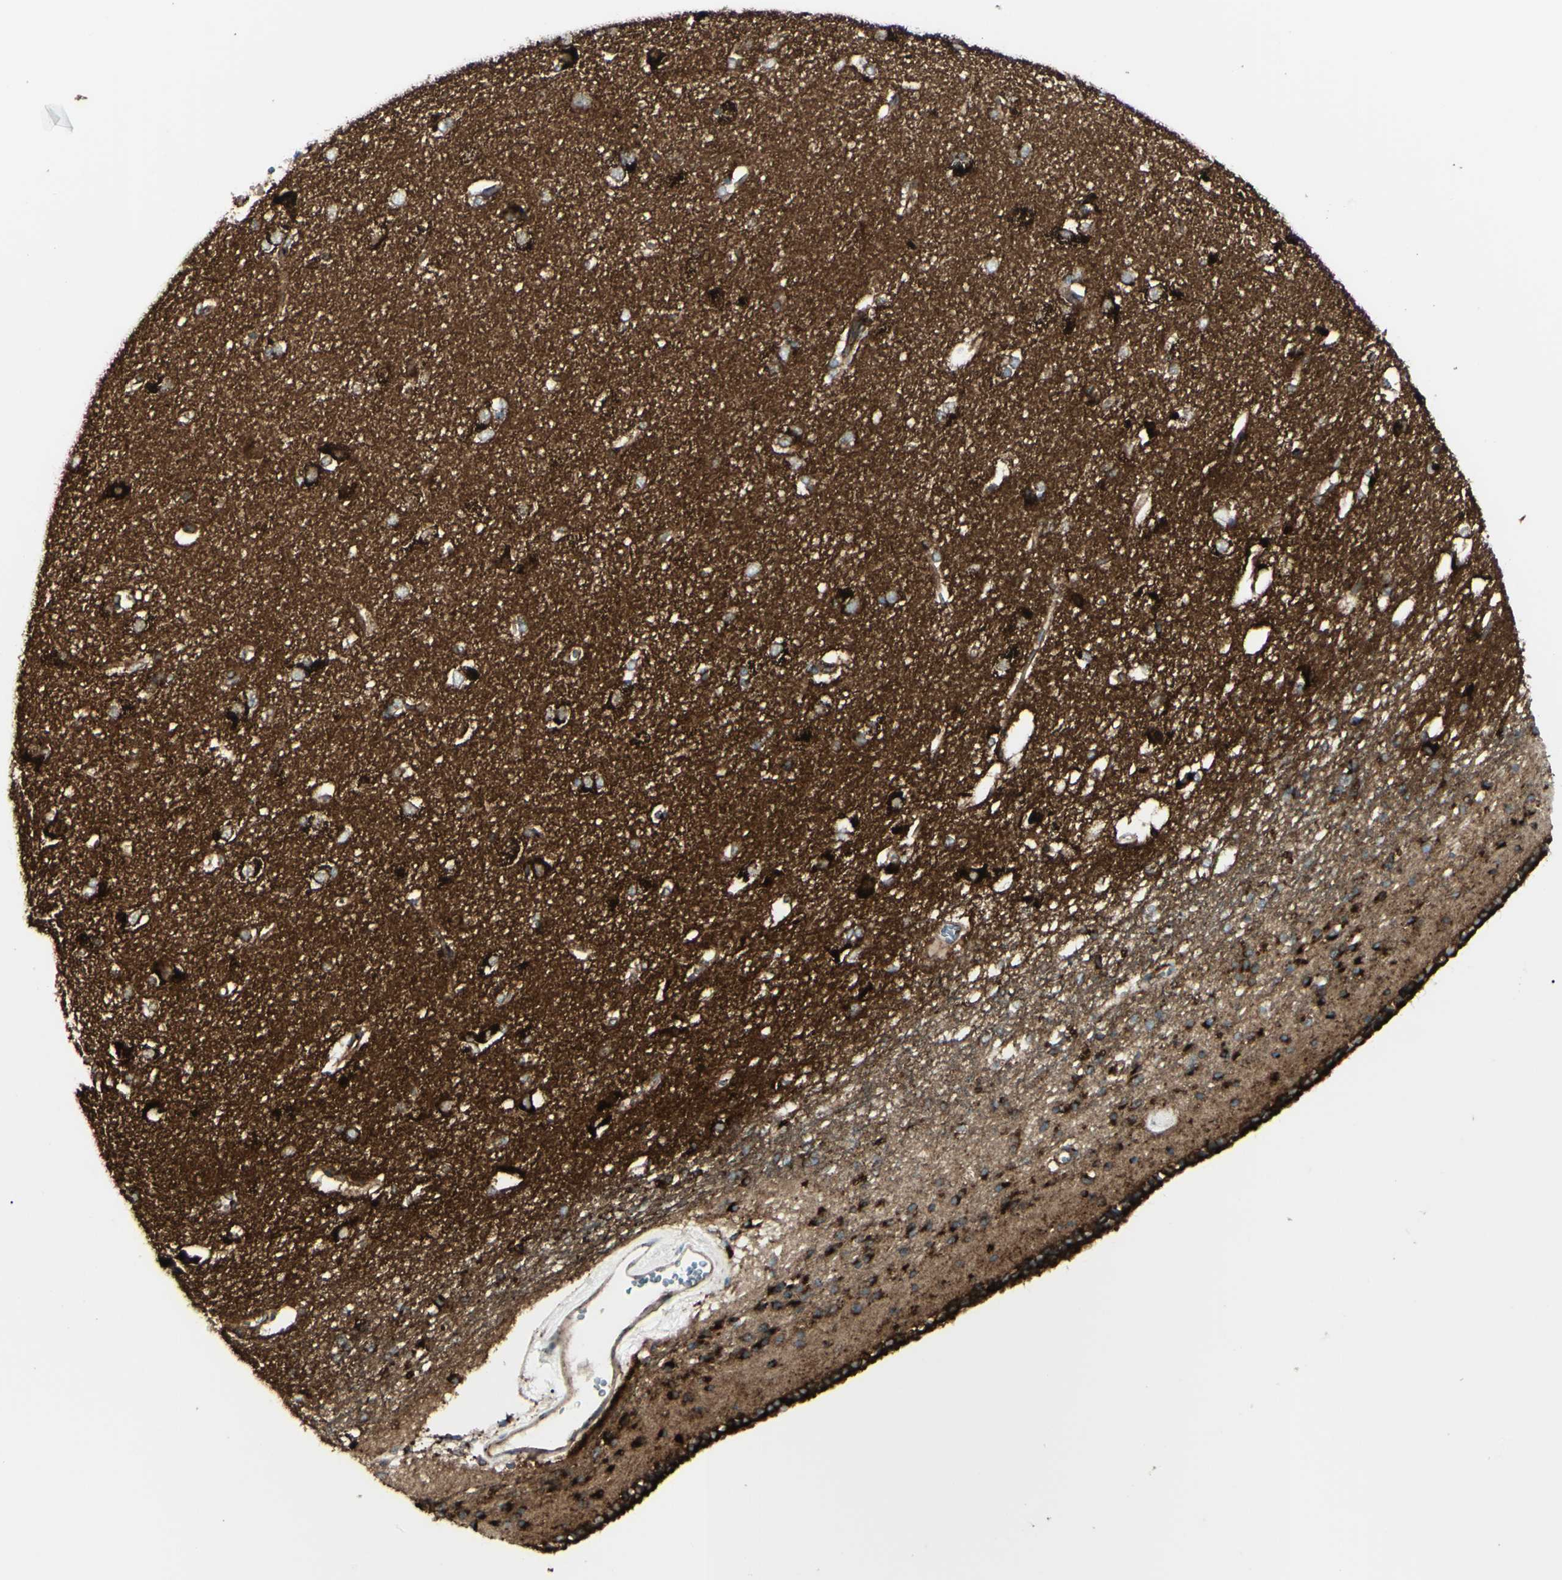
{"staining": {"intensity": "weak", "quantity": "25%-75%", "location": "cytoplasmic/membranous"}, "tissue": "caudate", "cell_type": "Glial cells", "image_type": "normal", "snomed": [{"axis": "morphology", "description": "Normal tissue, NOS"}, {"axis": "topography", "description": "Lateral ventricle wall"}], "caption": "High-power microscopy captured an immunohistochemistry (IHC) photomicrograph of benign caudate, revealing weak cytoplasmic/membranous staining in about 25%-75% of glial cells. (DAB IHC with brightfield microscopy, high magnification).", "gene": "NAPA", "patient": {"sex": "female", "age": 19}}